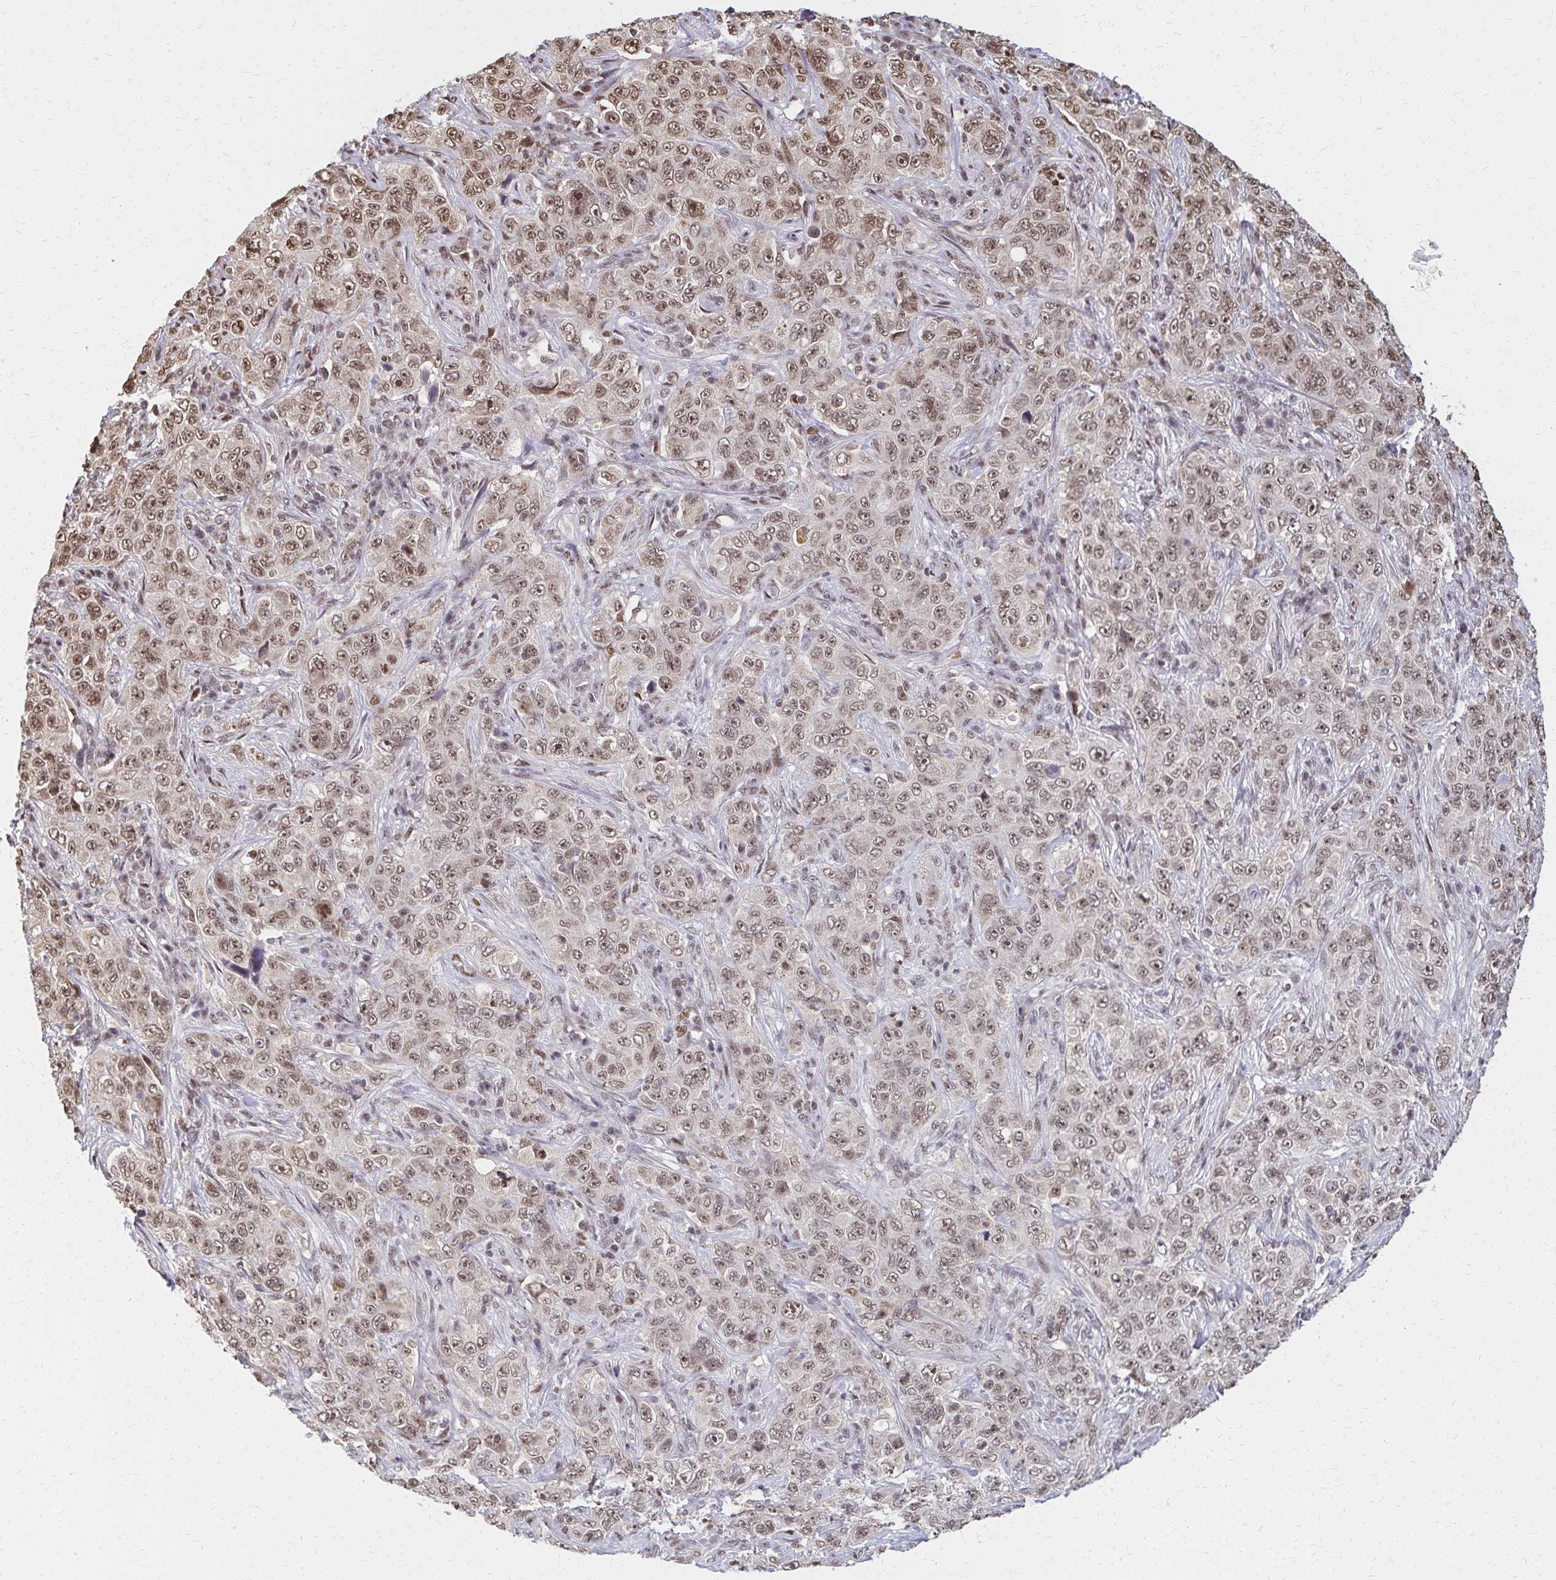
{"staining": {"intensity": "moderate", "quantity": ">75%", "location": "nuclear"}, "tissue": "pancreatic cancer", "cell_type": "Tumor cells", "image_type": "cancer", "snomed": [{"axis": "morphology", "description": "Adenocarcinoma, NOS"}, {"axis": "topography", "description": "Pancreas"}], "caption": "A photomicrograph showing moderate nuclear expression in about >75% of tumor cells in pancreatic adenocarcinoma, as visualized by brown immunohistochemical staining.", "gene": "HOXA9", "patient": {"sex": "male", "age": 68}}